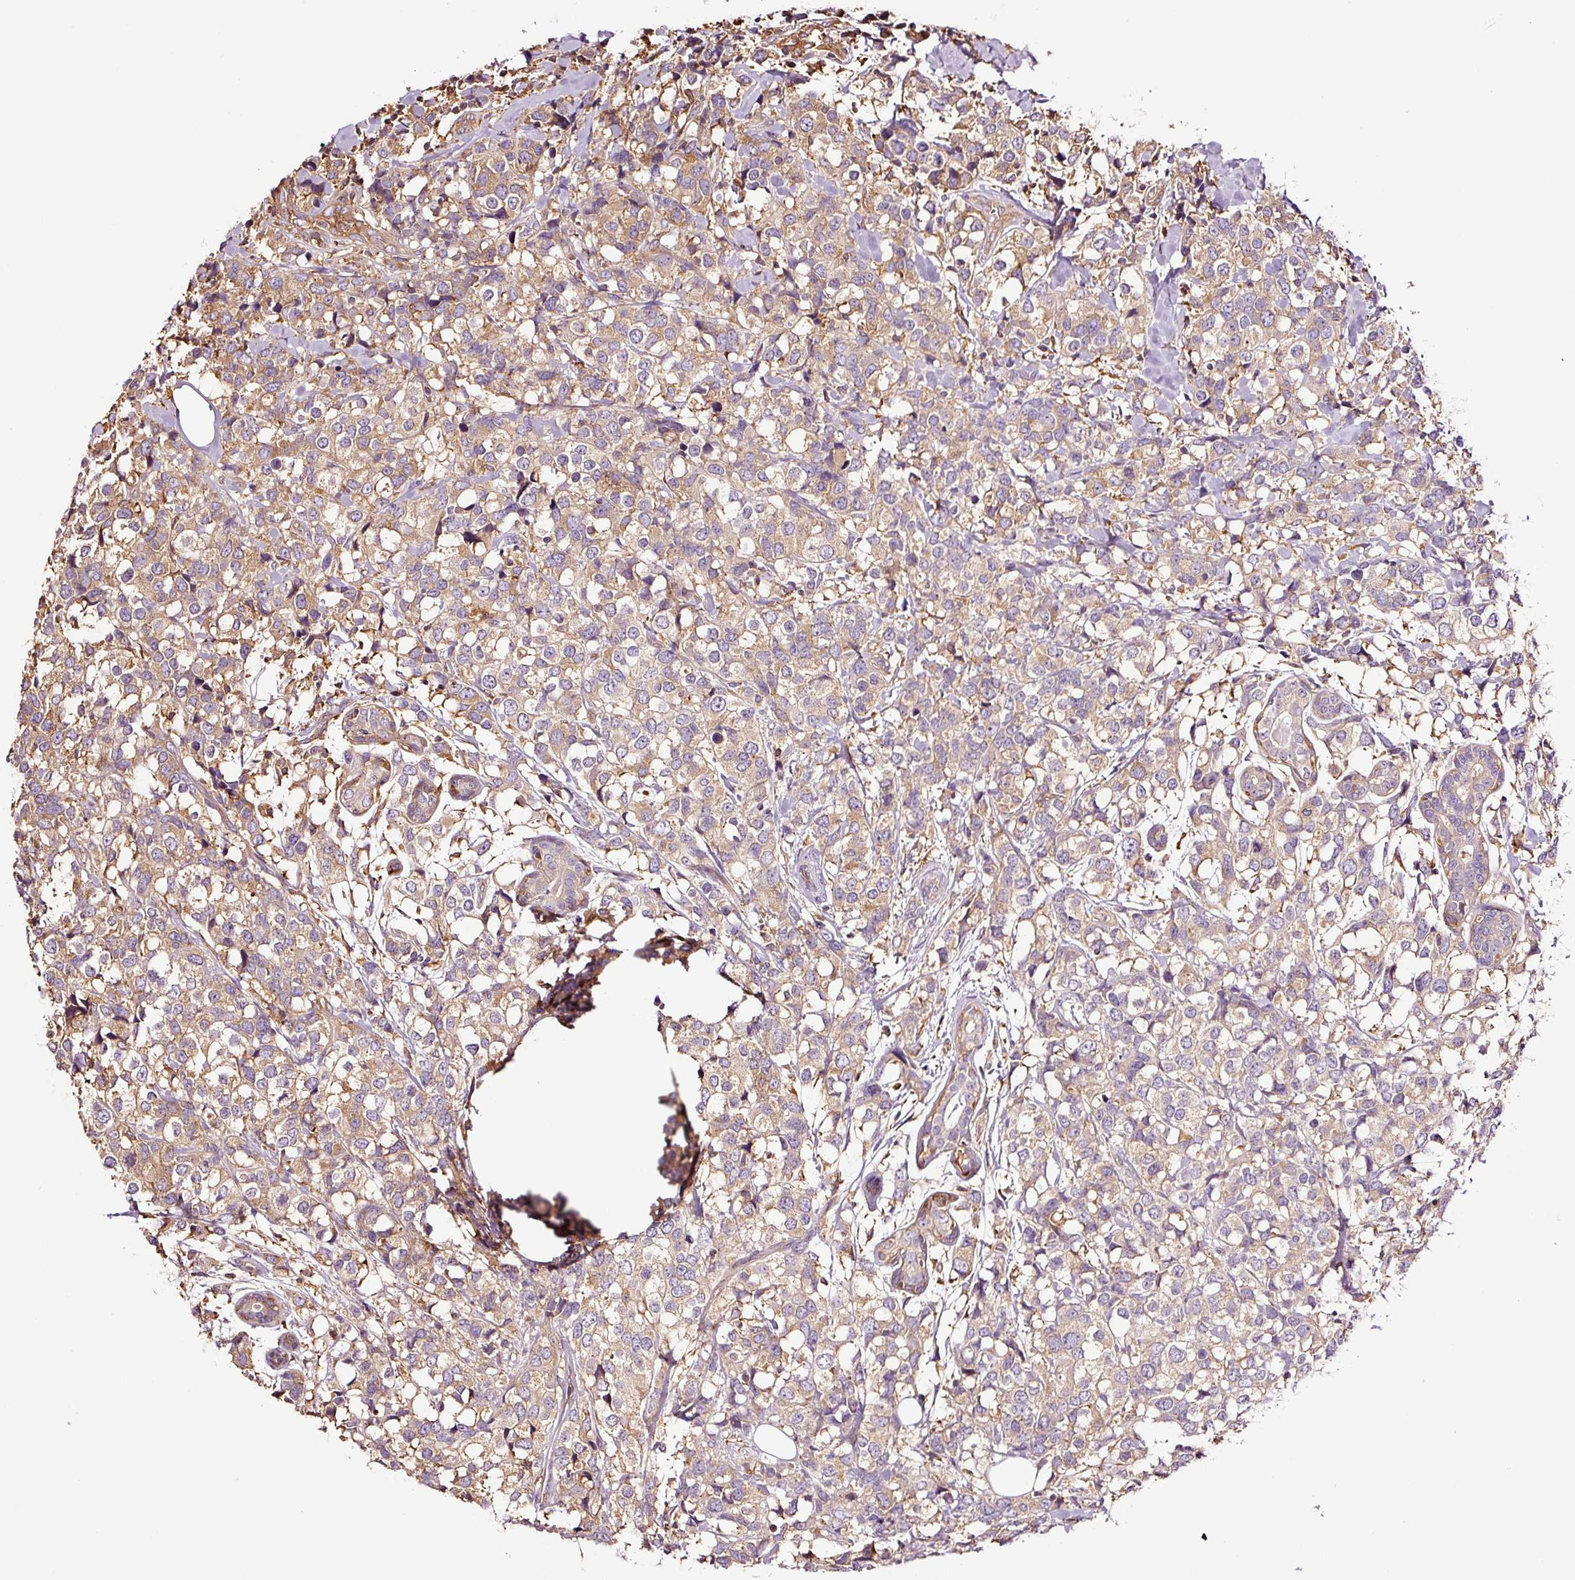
{"staining": {"intensity": "weak", "quantity": ">75%", "location": "cytoplasmic/membranous"}, "tissue": "breast cancer", "cell_type": "Tumor cells", "image_type": "cancer", "snomed": [{"axis": "morphology", "description": "Lobular carcinoma"}, {"axis": "topography", "description": "Breast"}], "caption": "Weak cytoplasmic/membranous positivity for a protein is seen in approximately >75% of tumor cells of lobular carcinoma (breast) using IHC.", "gene": "METAP1", "patient": {"sex": "female", "age": 59}}